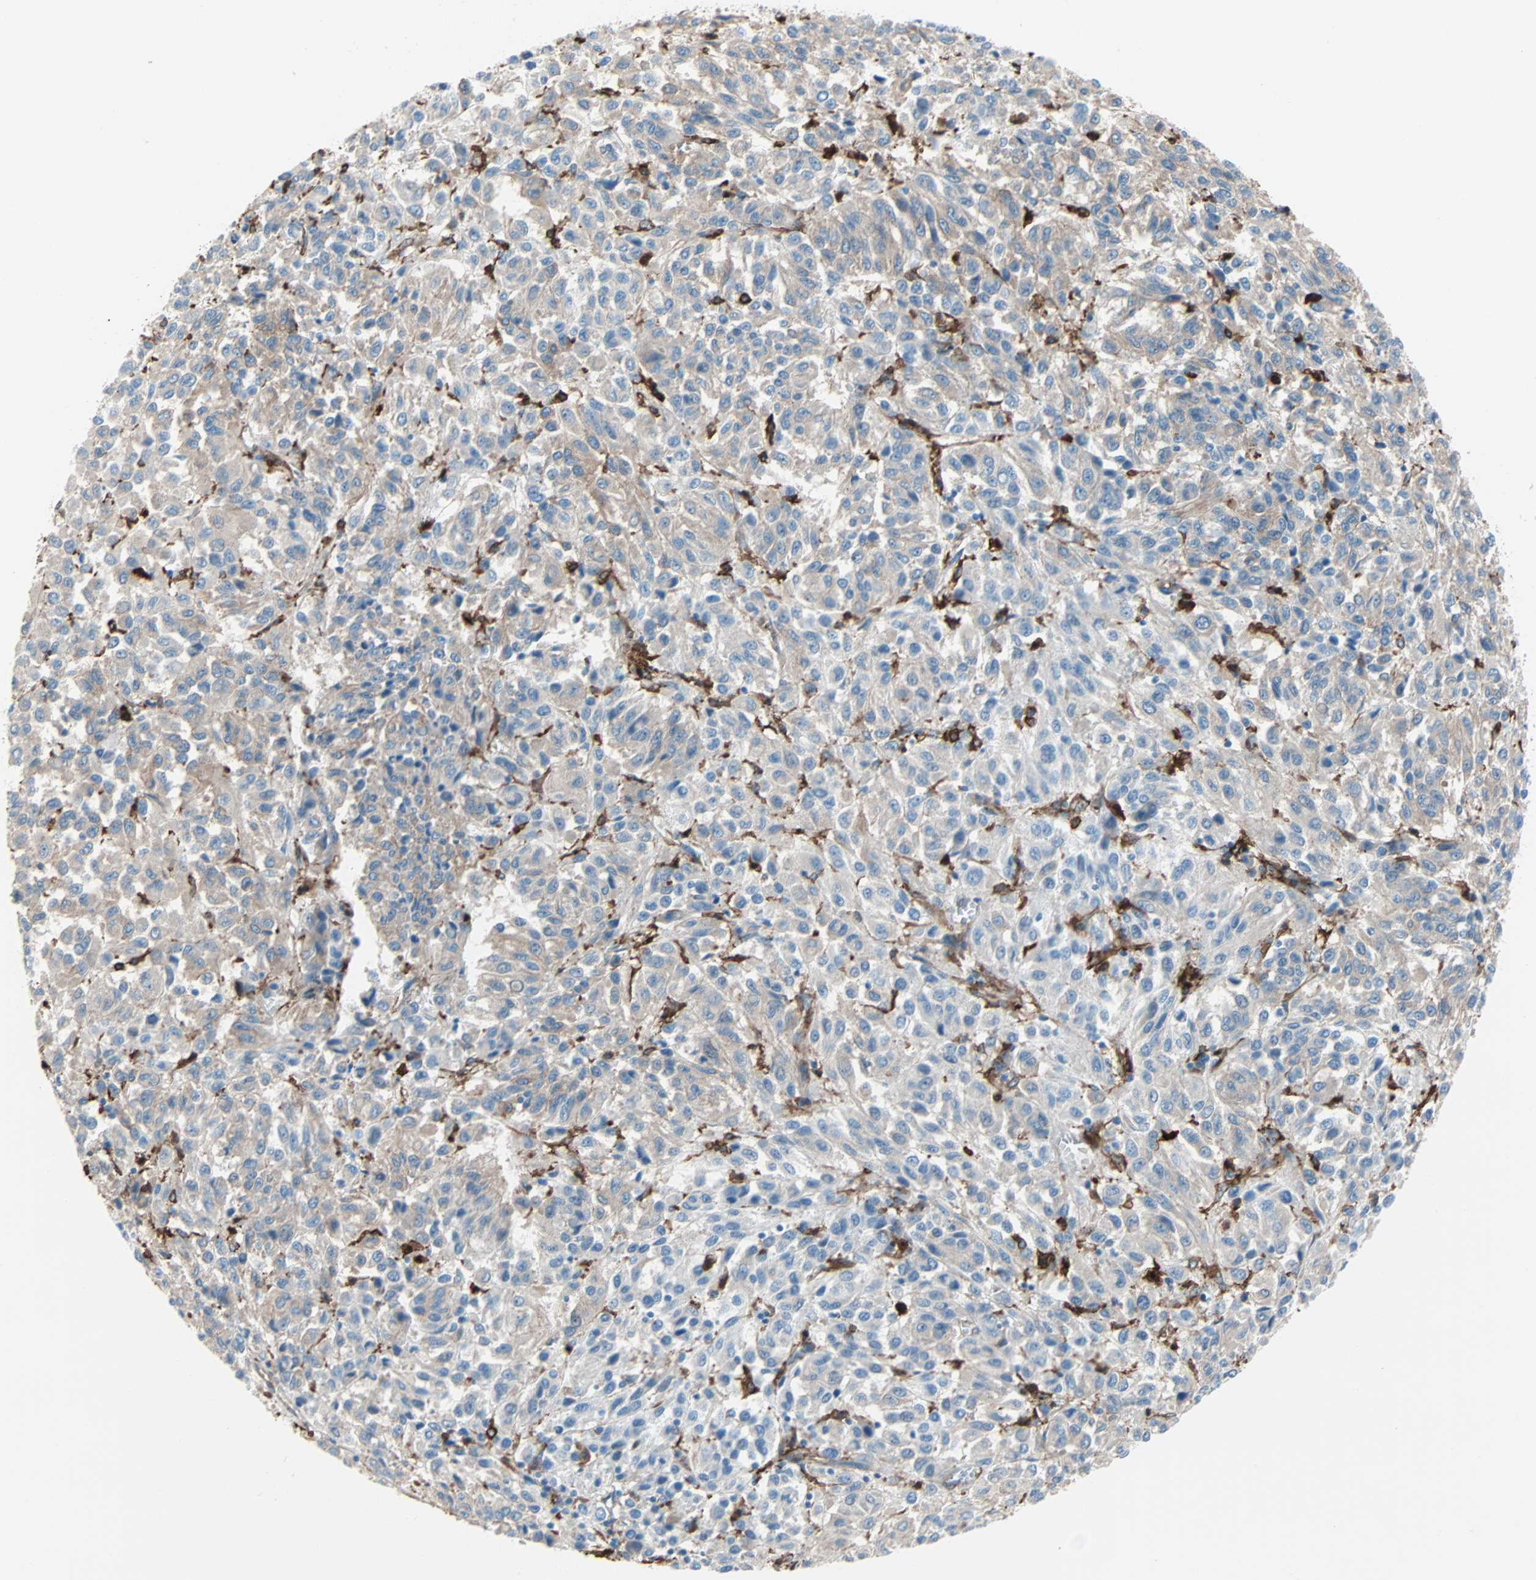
{"staining": {"intensity": "weak", "quantity": "25%-75%", "location": "cytoplasmic/membranous"}, "tissue": "melanoma", "cell_type": "Tumor cells", "image_type": "cancer", "snomed": [{"axis": "morphology", "description": "Malignant melanoma, Metastatic site"}, {"axis": "topography", "description": "Lung"}], "caption": "A low amount of weak cytoplasmic/membranous staining is appreciated in approximately 25%-75% of tumor cells in melanoma tissue.", "gene": "EPB41L2", "patient": {"sex": "male", "age": 64}}